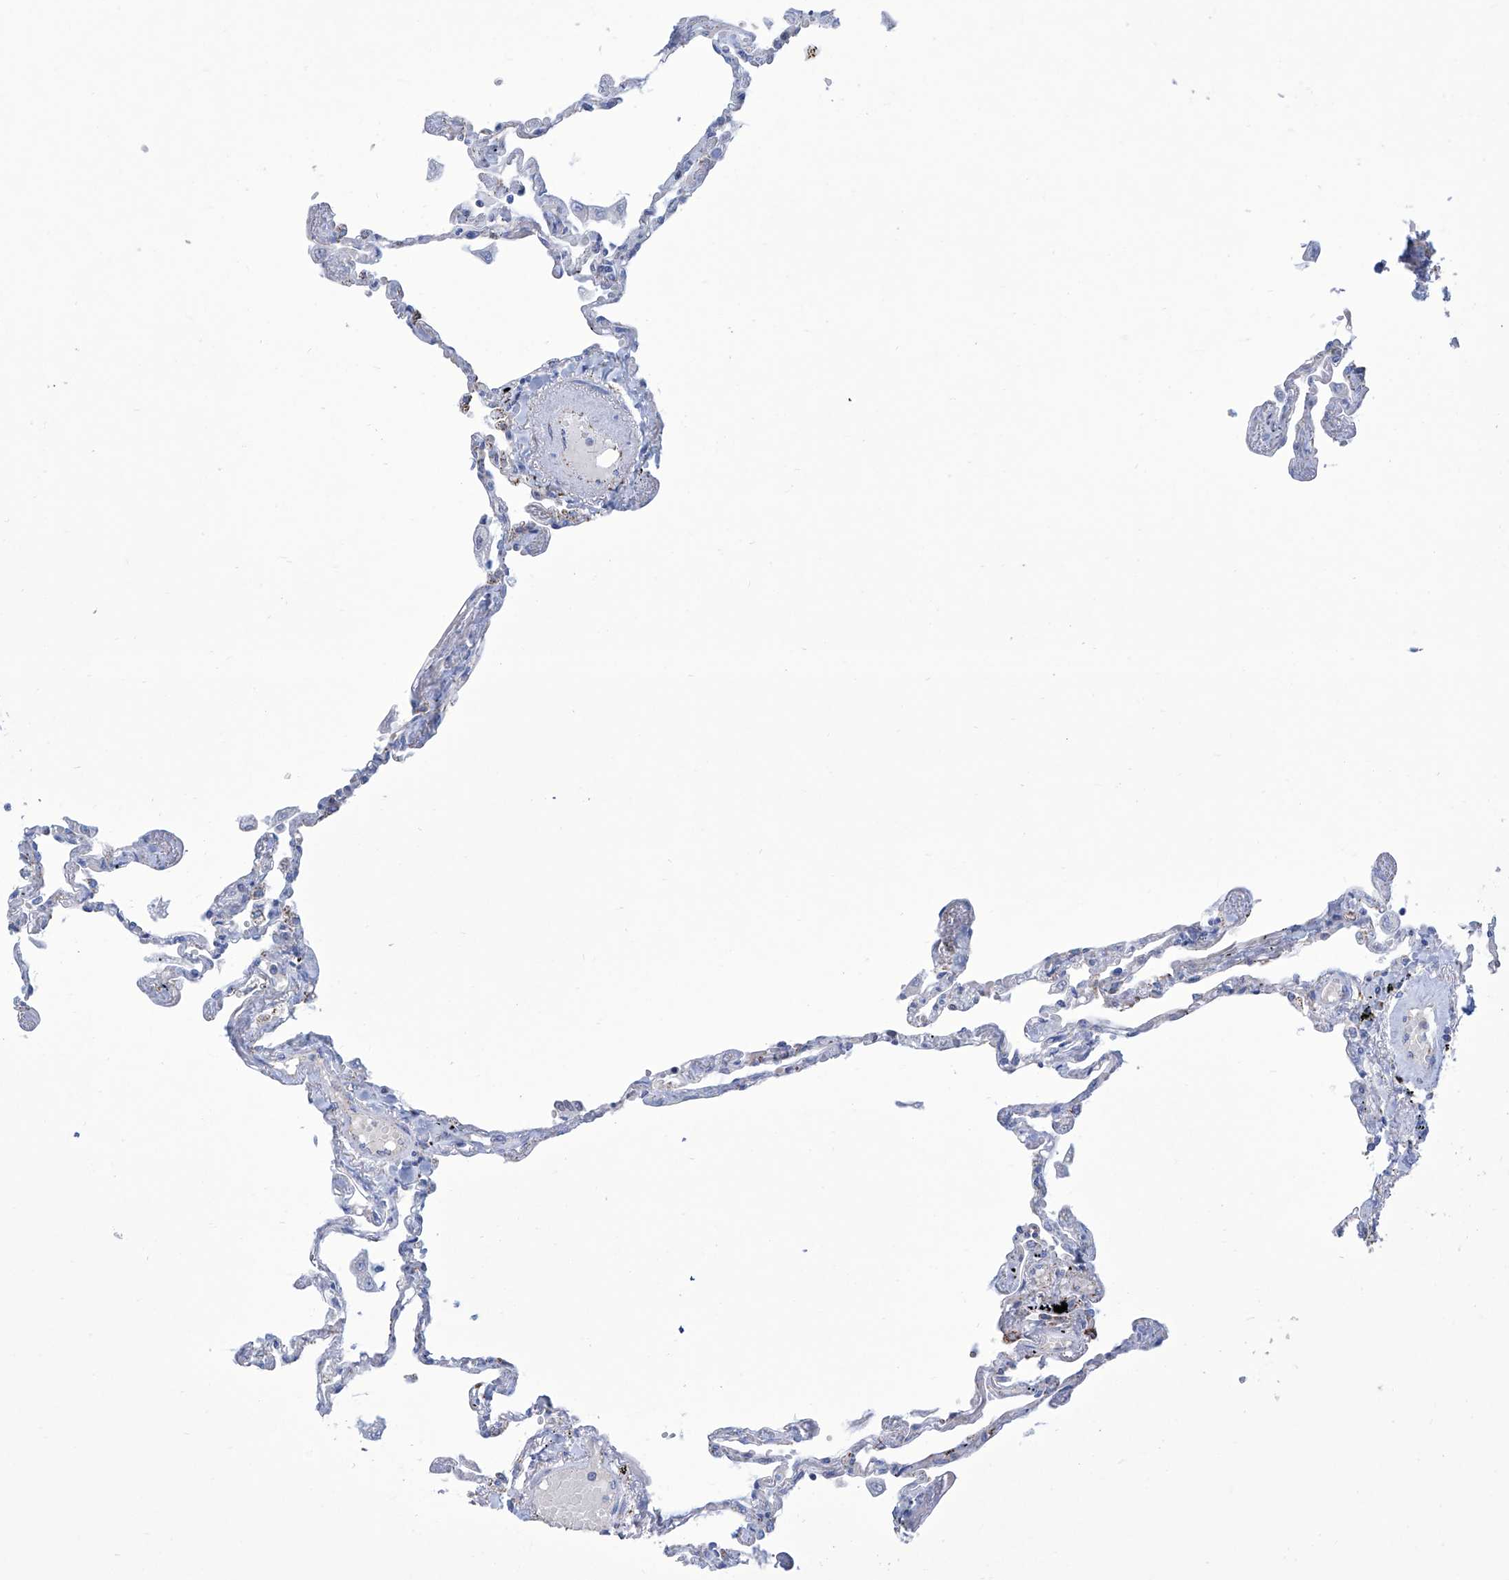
{"staining": {"intensity": "moderate", "quantity": "<25%", "location": "cytoplasmic/membranous"}, "tissue": "lung", "cell_type": "Alveolar cells", "image_type": "normal", "snomed": [{"axis": "morphology", "description": "Normal tissue, NOS"}, {"axis": "topography", "description": "Lung"}], "caption": "High-magnification brightfield microscopy of unremarkable lung stained with DAB (brown) and counterstained with hematoxylin (blue). alveolar cells exhibit moderate cytoplasmic/membranous expression is present in about<25% of cells. Ihc stains the protein in brown and the nuclei are stained blue.", "gene": "ALDH6A1", "patient": {"sex": "female", "age": 67}}